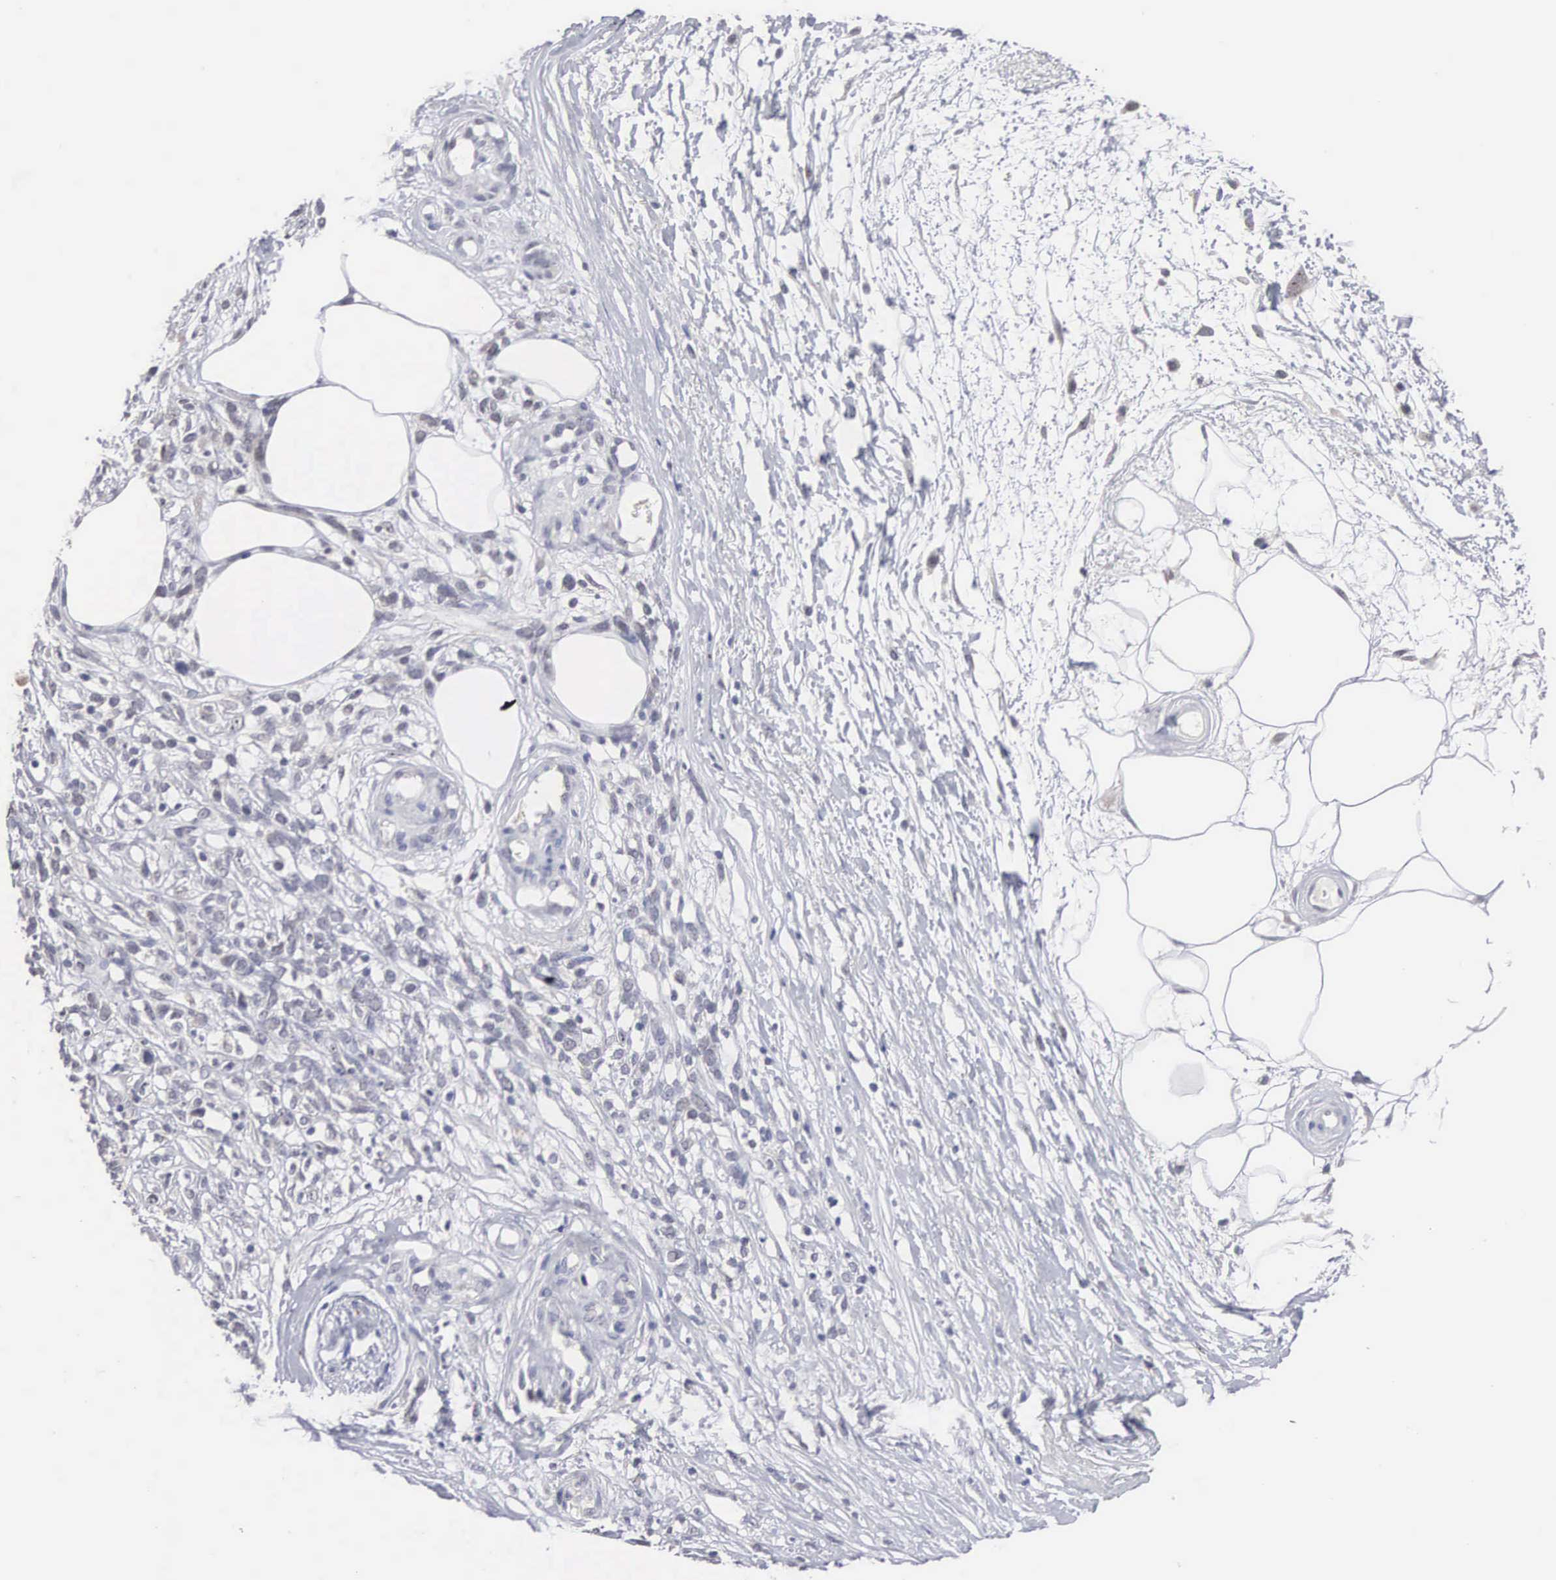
{"staining": {"intensity": "negative", "quantity": "none", "location": "none"}, "tissue": "melanoma", "cell_type": "Tumor cells", "image_type": "cancer", "snomed": [{"axis": "morphology", "description": "Malignant melanoma, NOS"}, {"axis": "topography", "description": "Skin"}], "caption": "Human melanoma stained for a protein using immunohistochemistry (IHC) exhibits no staining in tumor cells.", "gene": "ACOT4", "patient": {"sex": "female", "age": 85}}